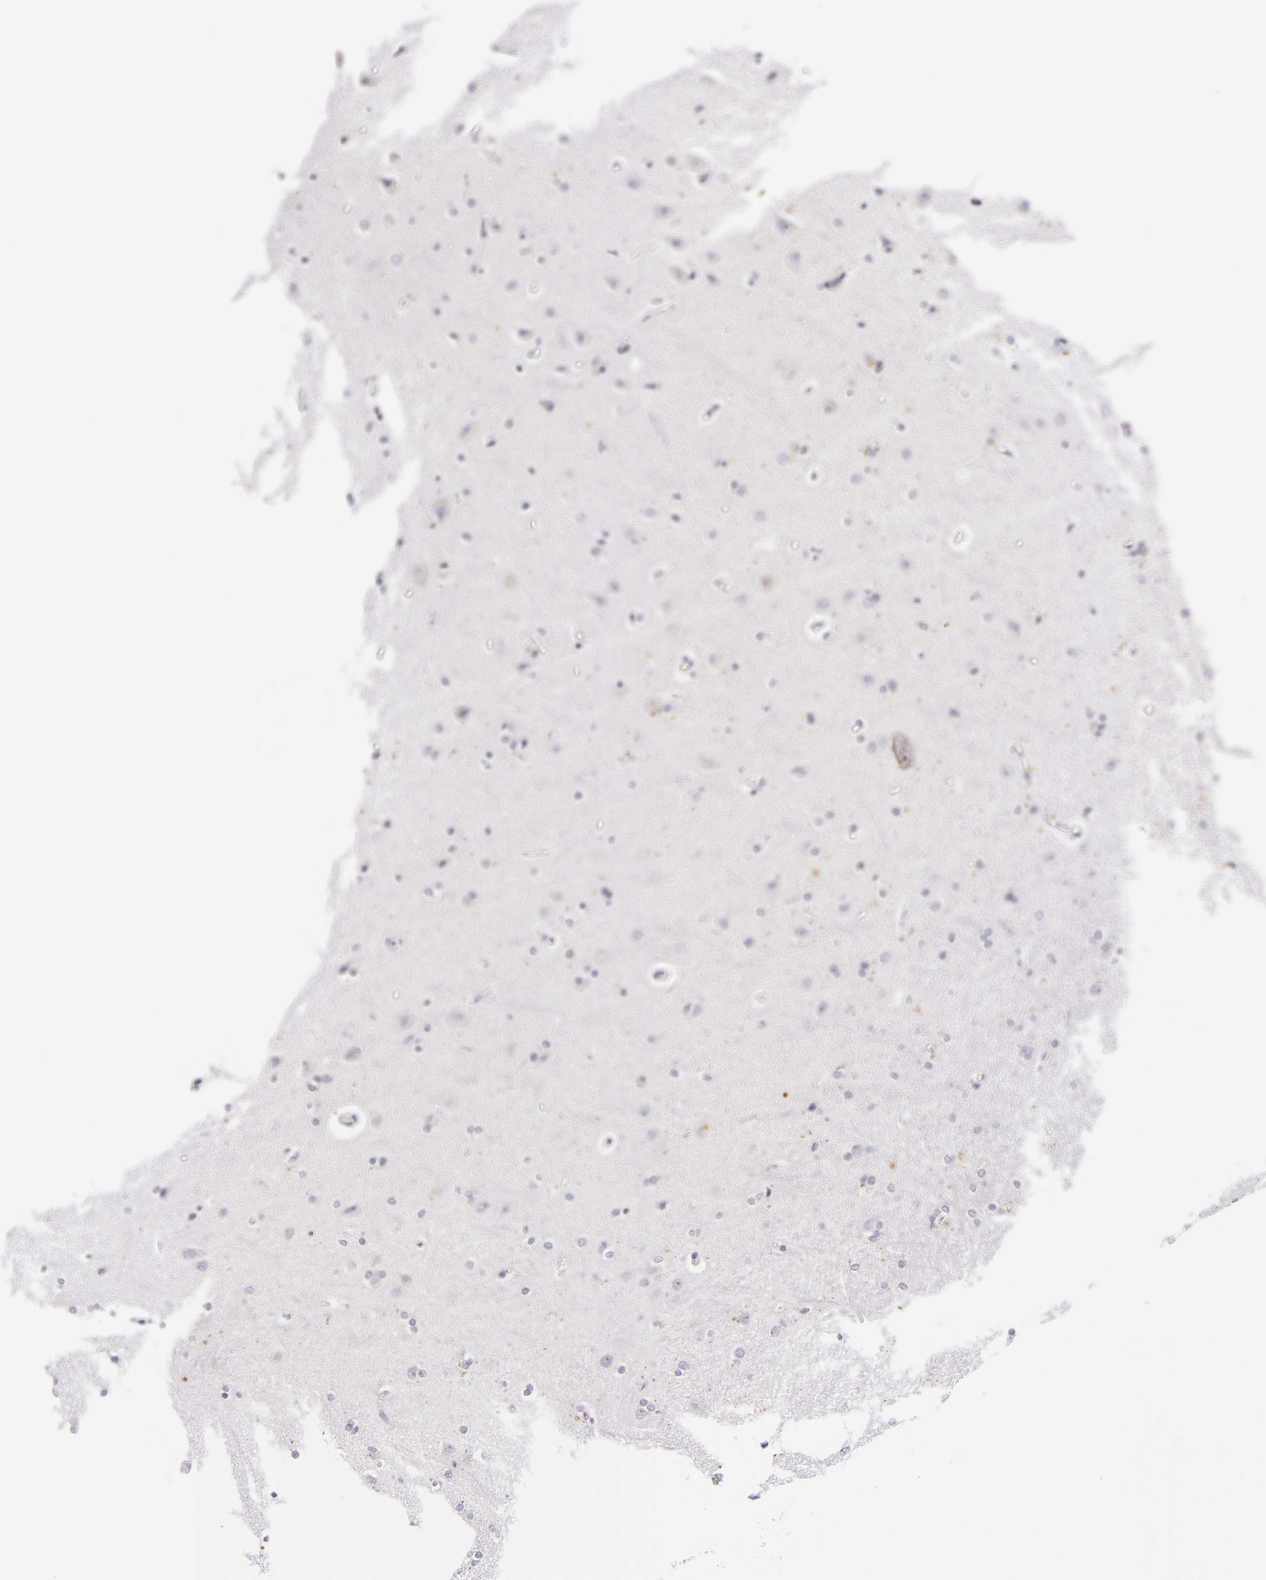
{"staining": {"intensity": "negative", "quantity": "none", "location": "none"}, "tissue": "cerebral cortex", "cell_type": "Endothelial cells", "image_type": "normal", "snomed": [{"axis": "morphology", "description": "Normal tissue, NOS"}, {"axis": "topography", "description": "Cerebral cortex"}], "caption": "This is an immunohistochemistry (IHC) histopathology image of benign human cerebral cortex. There is no positivity in endothelial cells.", "gene": "TNNC1", "patient": {"sex": "female", "age": 54}}